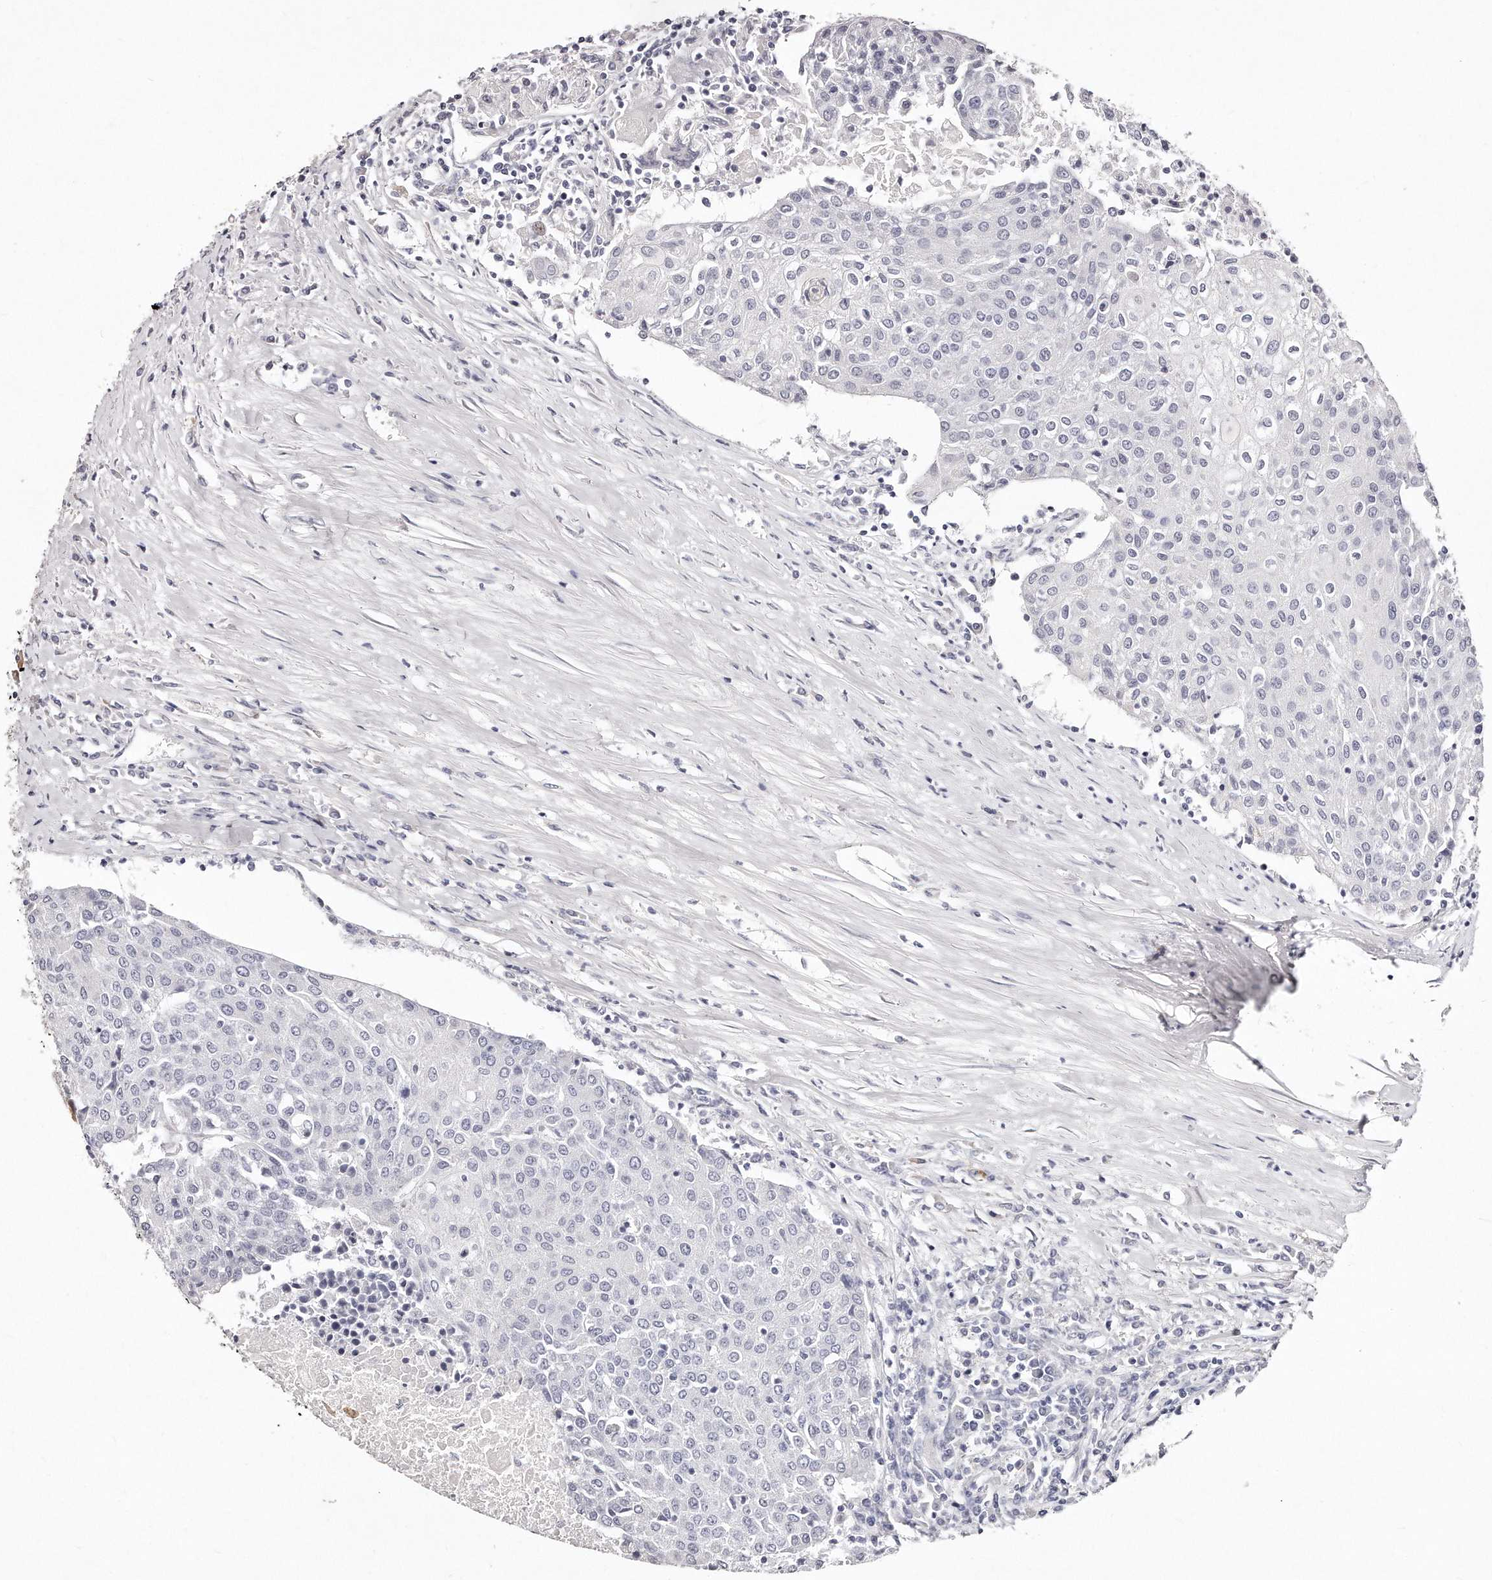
{"staining": {"intensity": "negative", "quantity": "none", "location": "none"}, "tissue": "urothelial cancer", "cell_type": "Tumor cells", "image_type": "cancer", "snomed": [{"axis": "morphology", "description": "Urothelial carcinoma, High grade"}, {"axis": "topography", "description": "Urinary bladder"}], "caption": "This is an immunohistochemistry histopathology image of human urothelial cancer. There is no expression in tumor cells.", "gene": "GDA", "patient": {"sex": "female", "age": 85}}